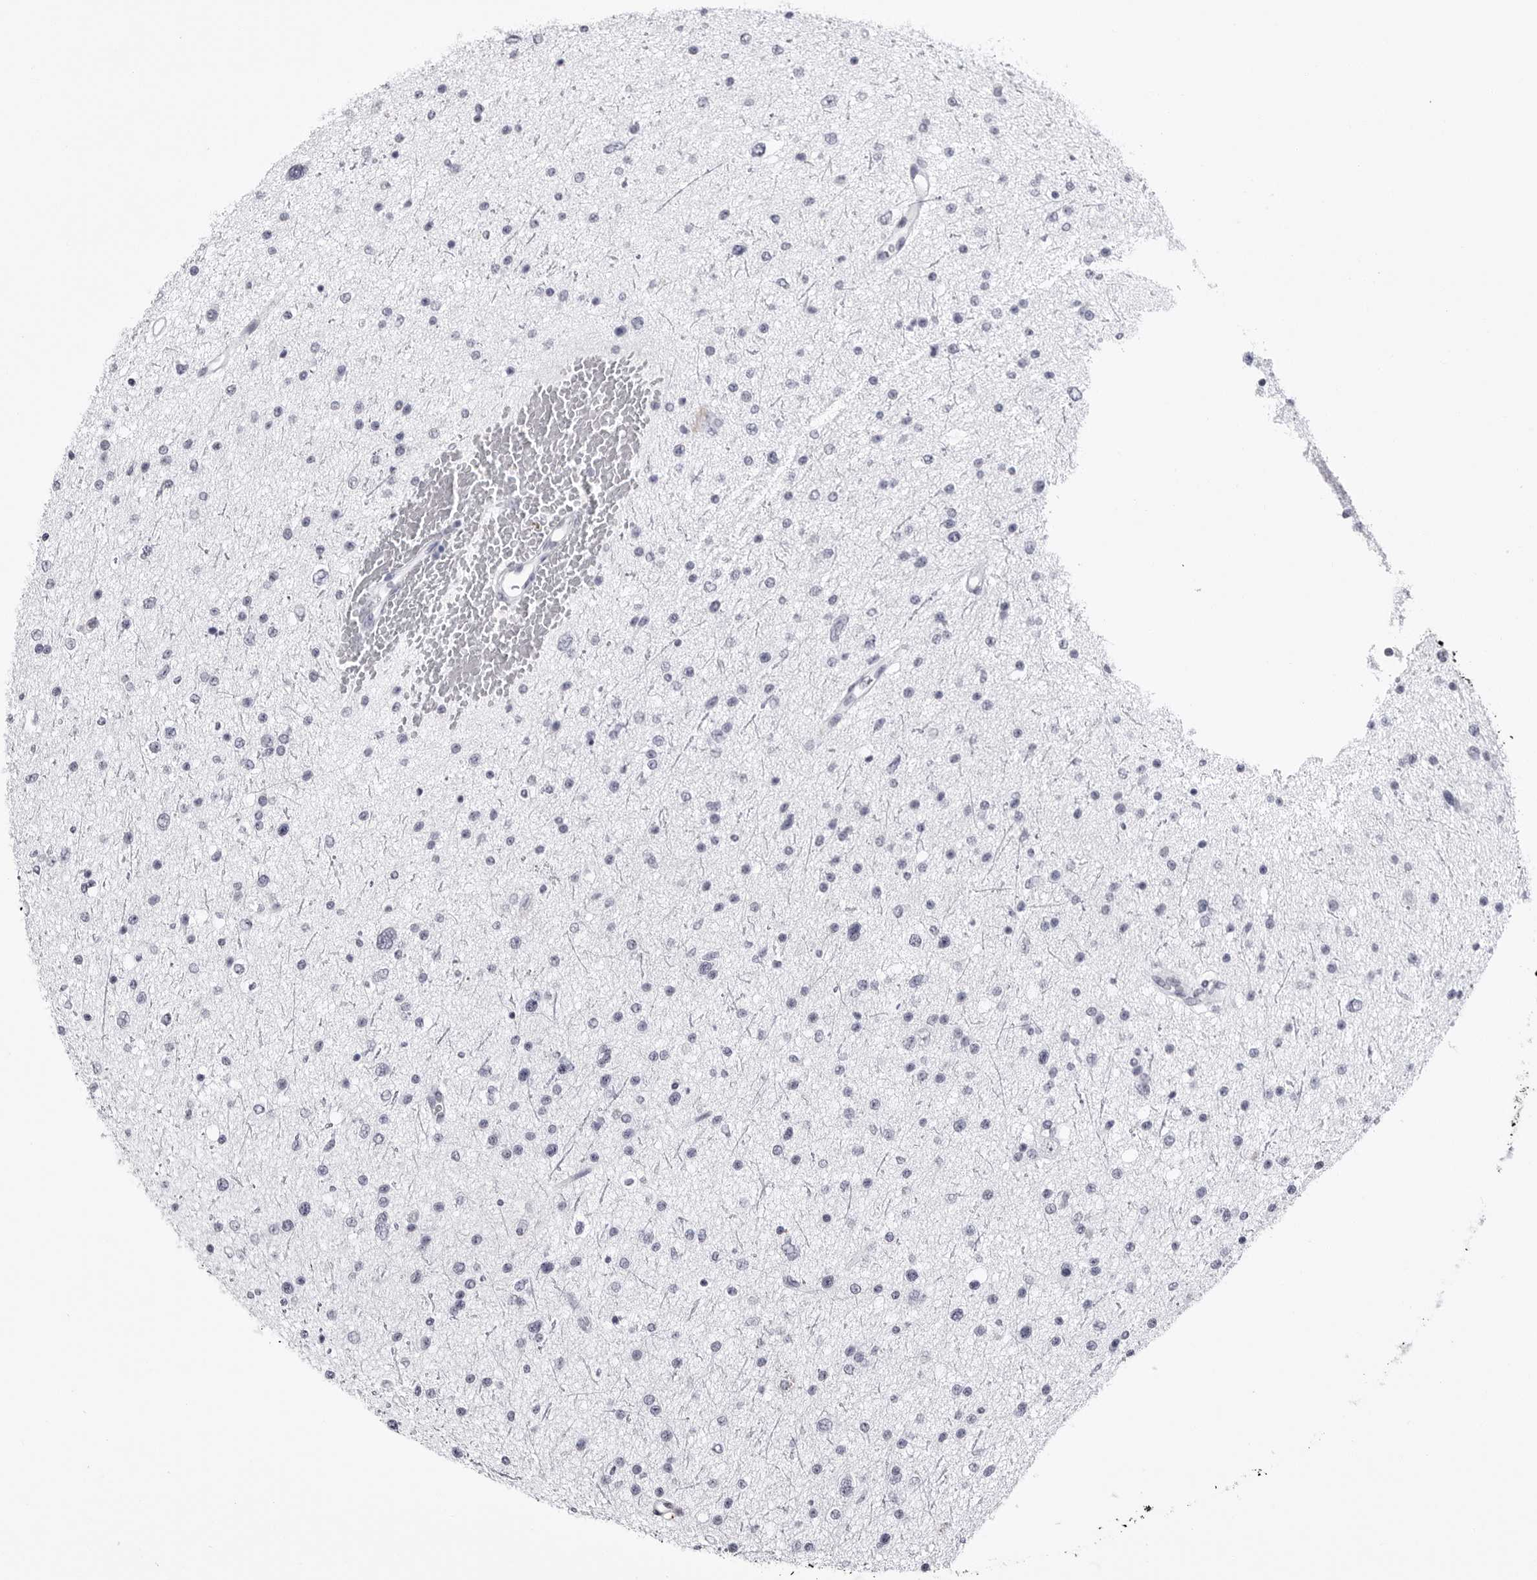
{"staining": {"intensity": "negative", "quantity": "none", "location": "none"}, "tissue": "glioma", "cell_type": "Tumor cells", "image_type": "cancer", "snomed": [{"axis": "morphology", "description": "Glioma, malignant, Low grade"}, {"axis": "topography", "description": "Brain"}], "caption": "Low-grade glioma (malignant) stained for a protein using immunohistochemistry exhibits no staining tumor cells.", "gene": "COL26A1", "patient": {"sex": "female", "age": 37}}